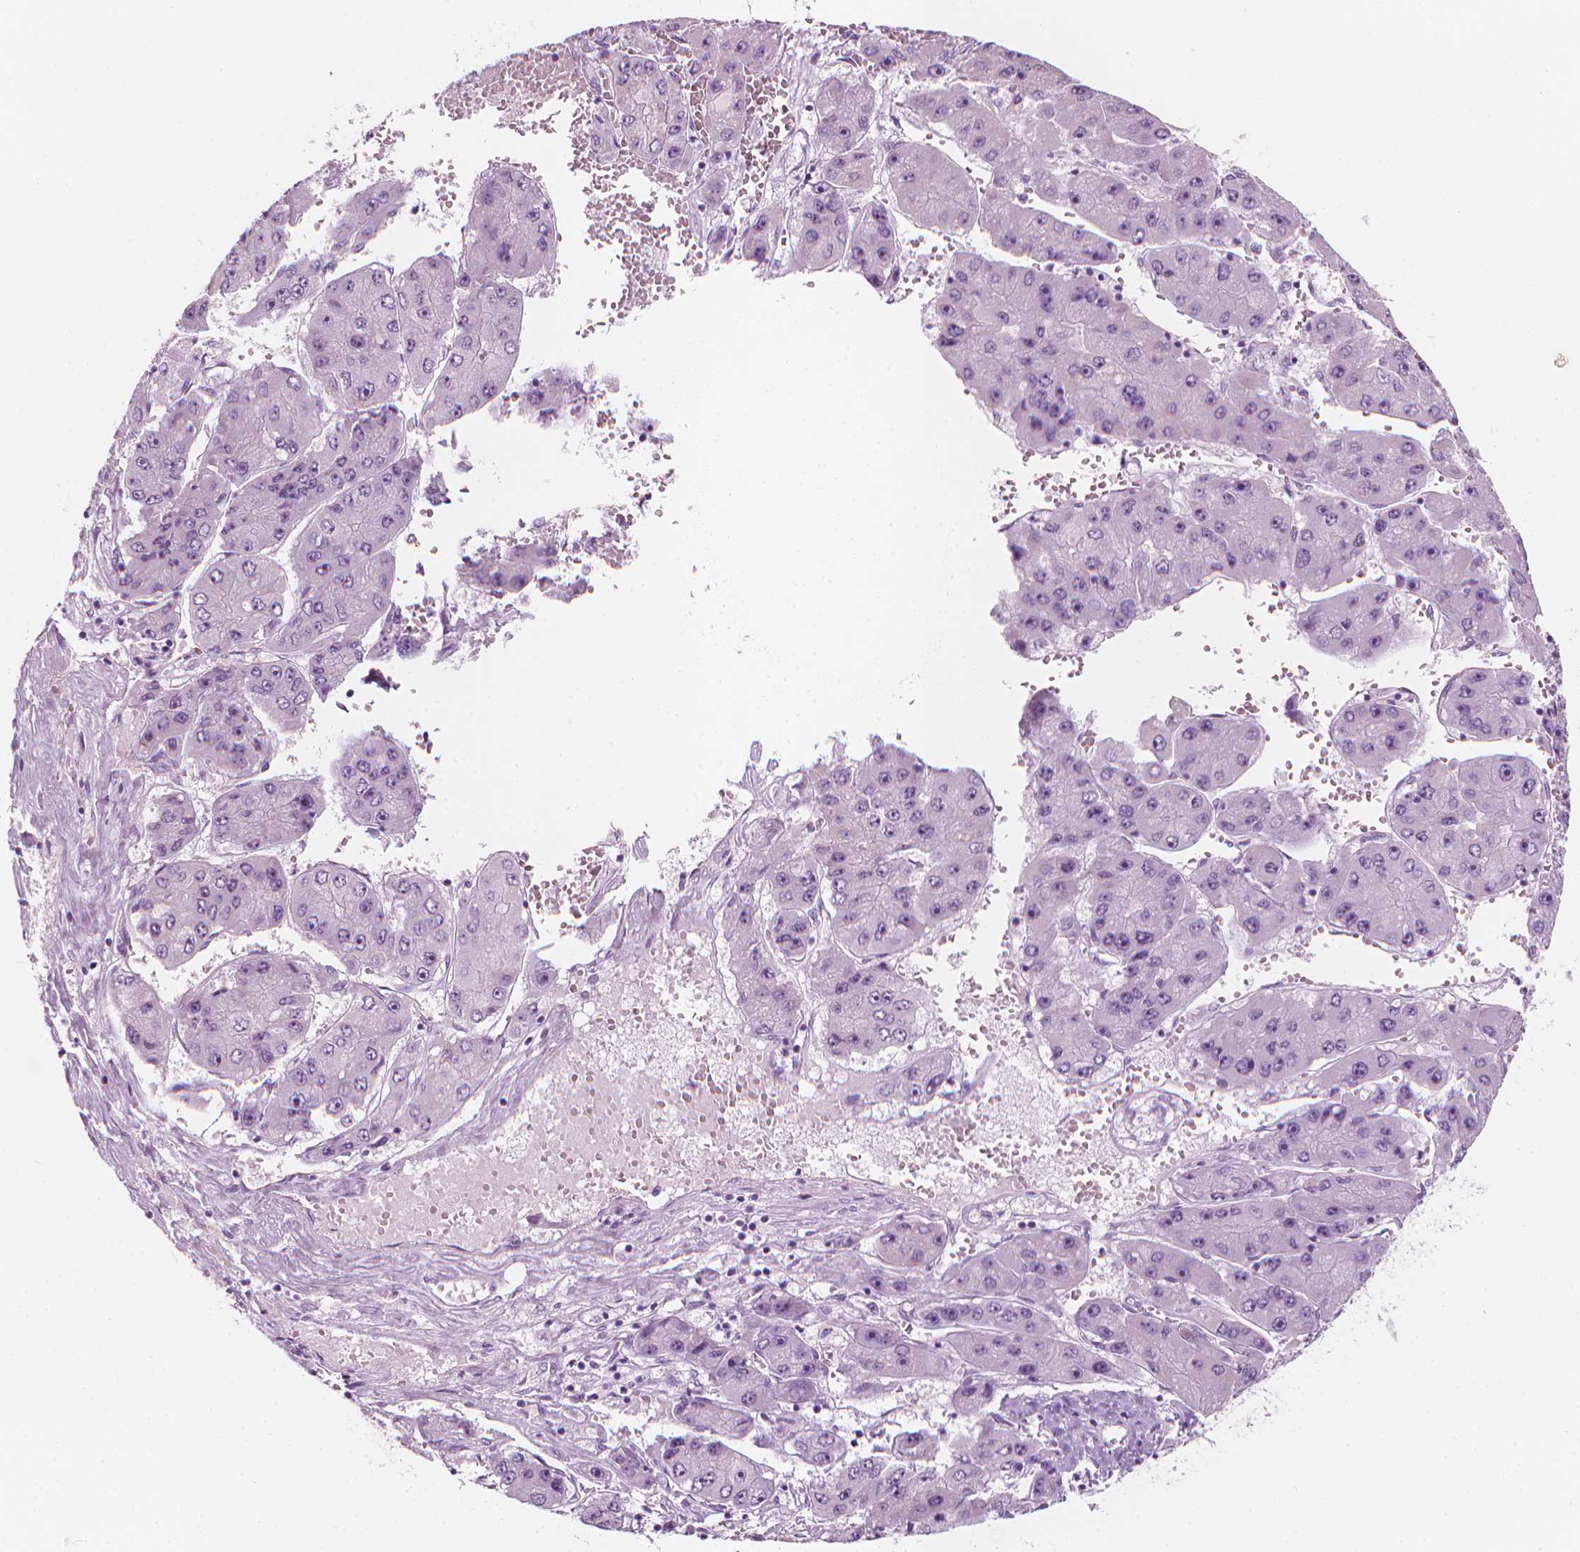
{"staining": {"intensity": "negative", "quantity": "none", "location": "none"}, "tissue": "liver cancer", "cell_type": "Tumor cells", "image_type": "cancer", "snomed": [{"axis": "morphology", "description": "Carcinoma, Hepatocellular, NOS"}, {"axis": "topography", "description": "Liver"}], "caption": "Image shows no significant protein staining in tumor cells of liver hepatocellular carcinoma. The staining was performed using DAB to visualize the protein expression in brown, while the nuclei were stained in blue with hematoxylin (Magnification: 20x).", "gene": "SCG3", "patient": {"sex": "female", "age": 61}}